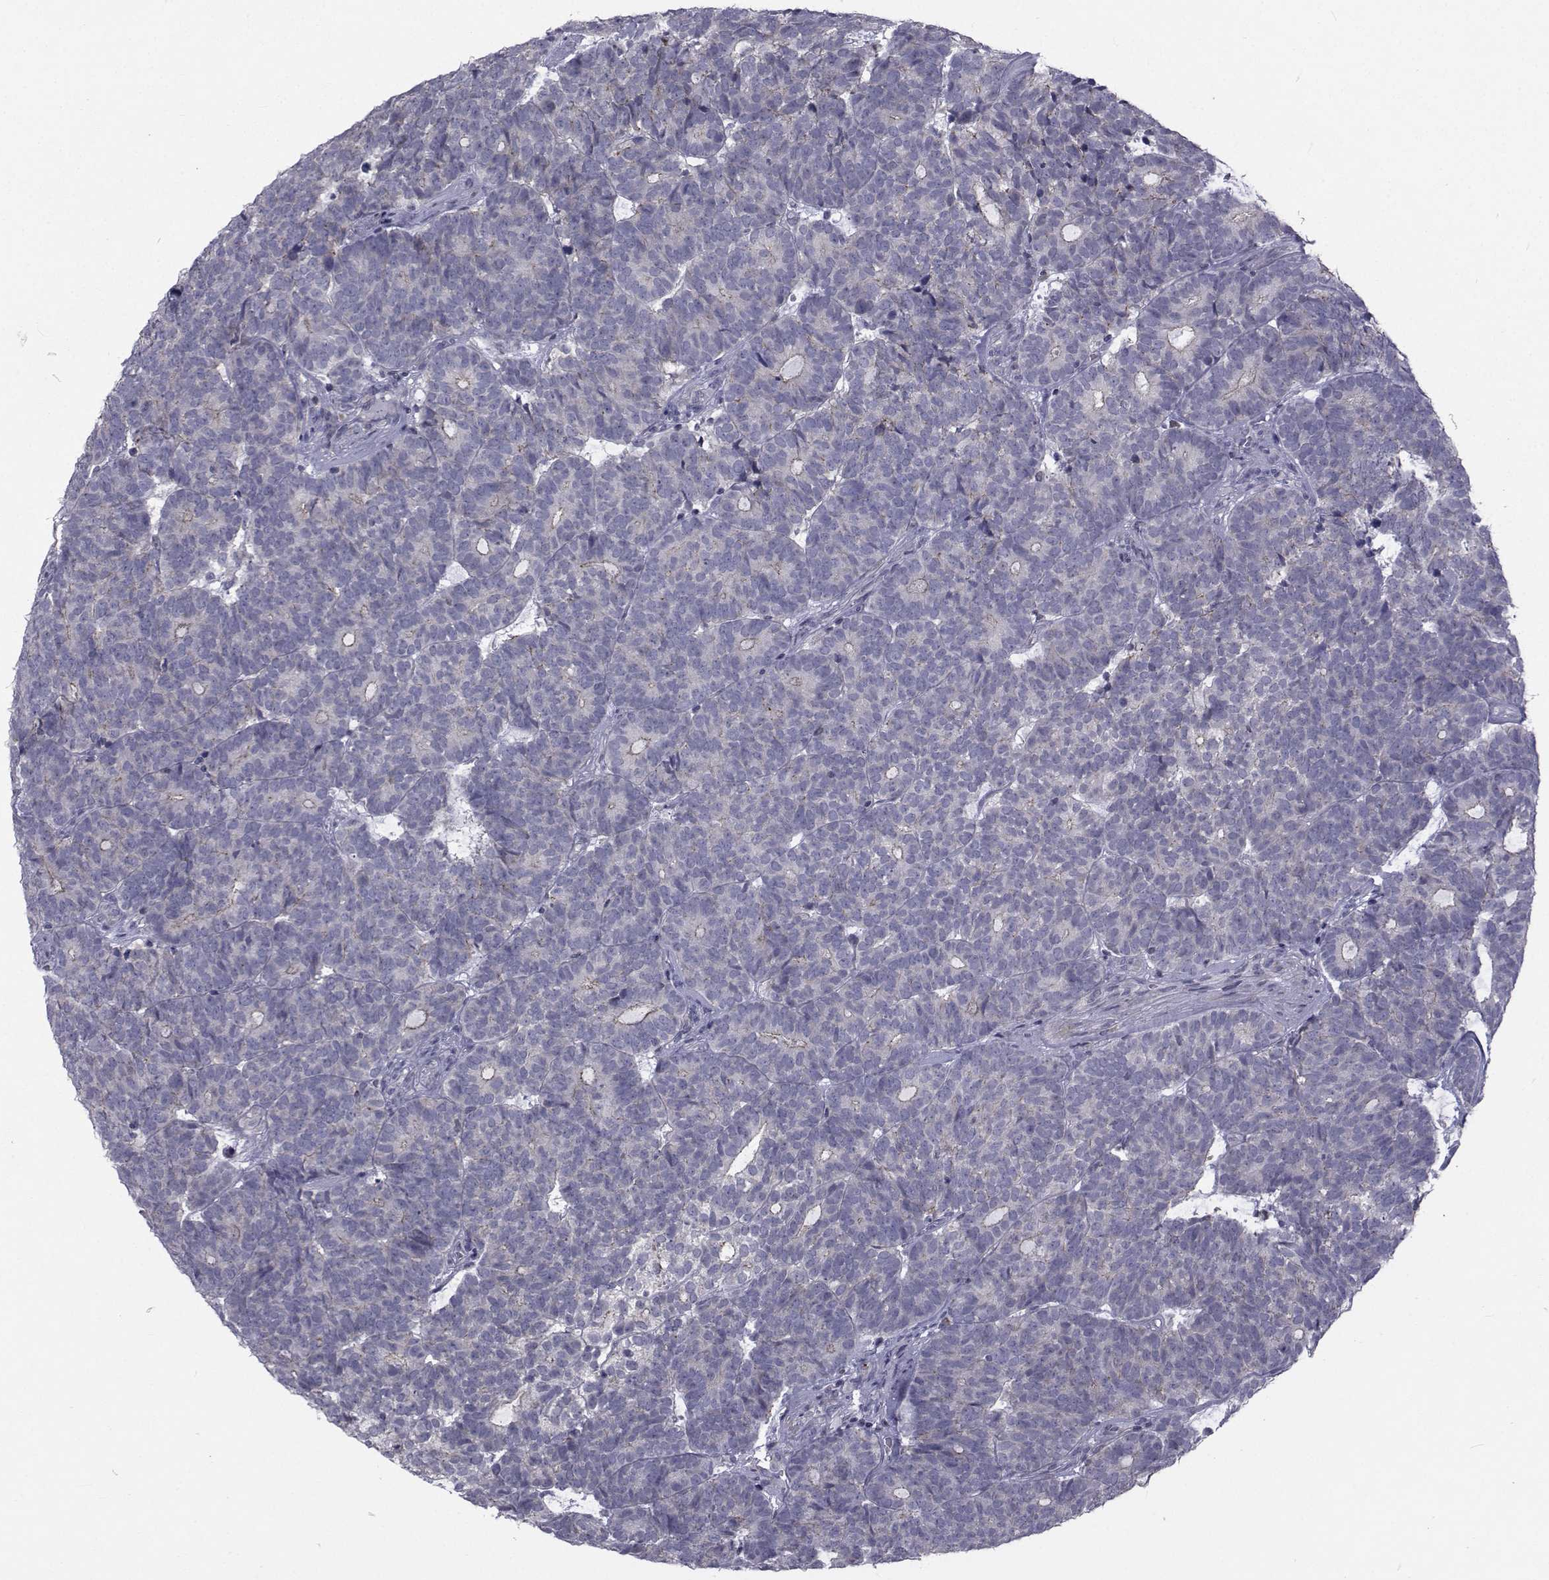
{"staining": {"intensity": "moderate", "quantity": "<25%", "location": "cytoplasmic/membranous"}, "tissue": "head and neck cancer", "cell_type": "Tumor cells", "image_type": "cancer", "snomed": [{"axis": "morphology", "description": "Adenocarcinoma, NOS"}, {"axis": "topography", "description": "Head-Neck"}], "caption": "Adenocarcinoma (head and neck) stained with a brown dye shows moderate cytoplasmic/membranous positive expression in approximately <25% of tumor cells.", "gene": "SLC30A10", "patient": {"sex": "female", "age": 81}}